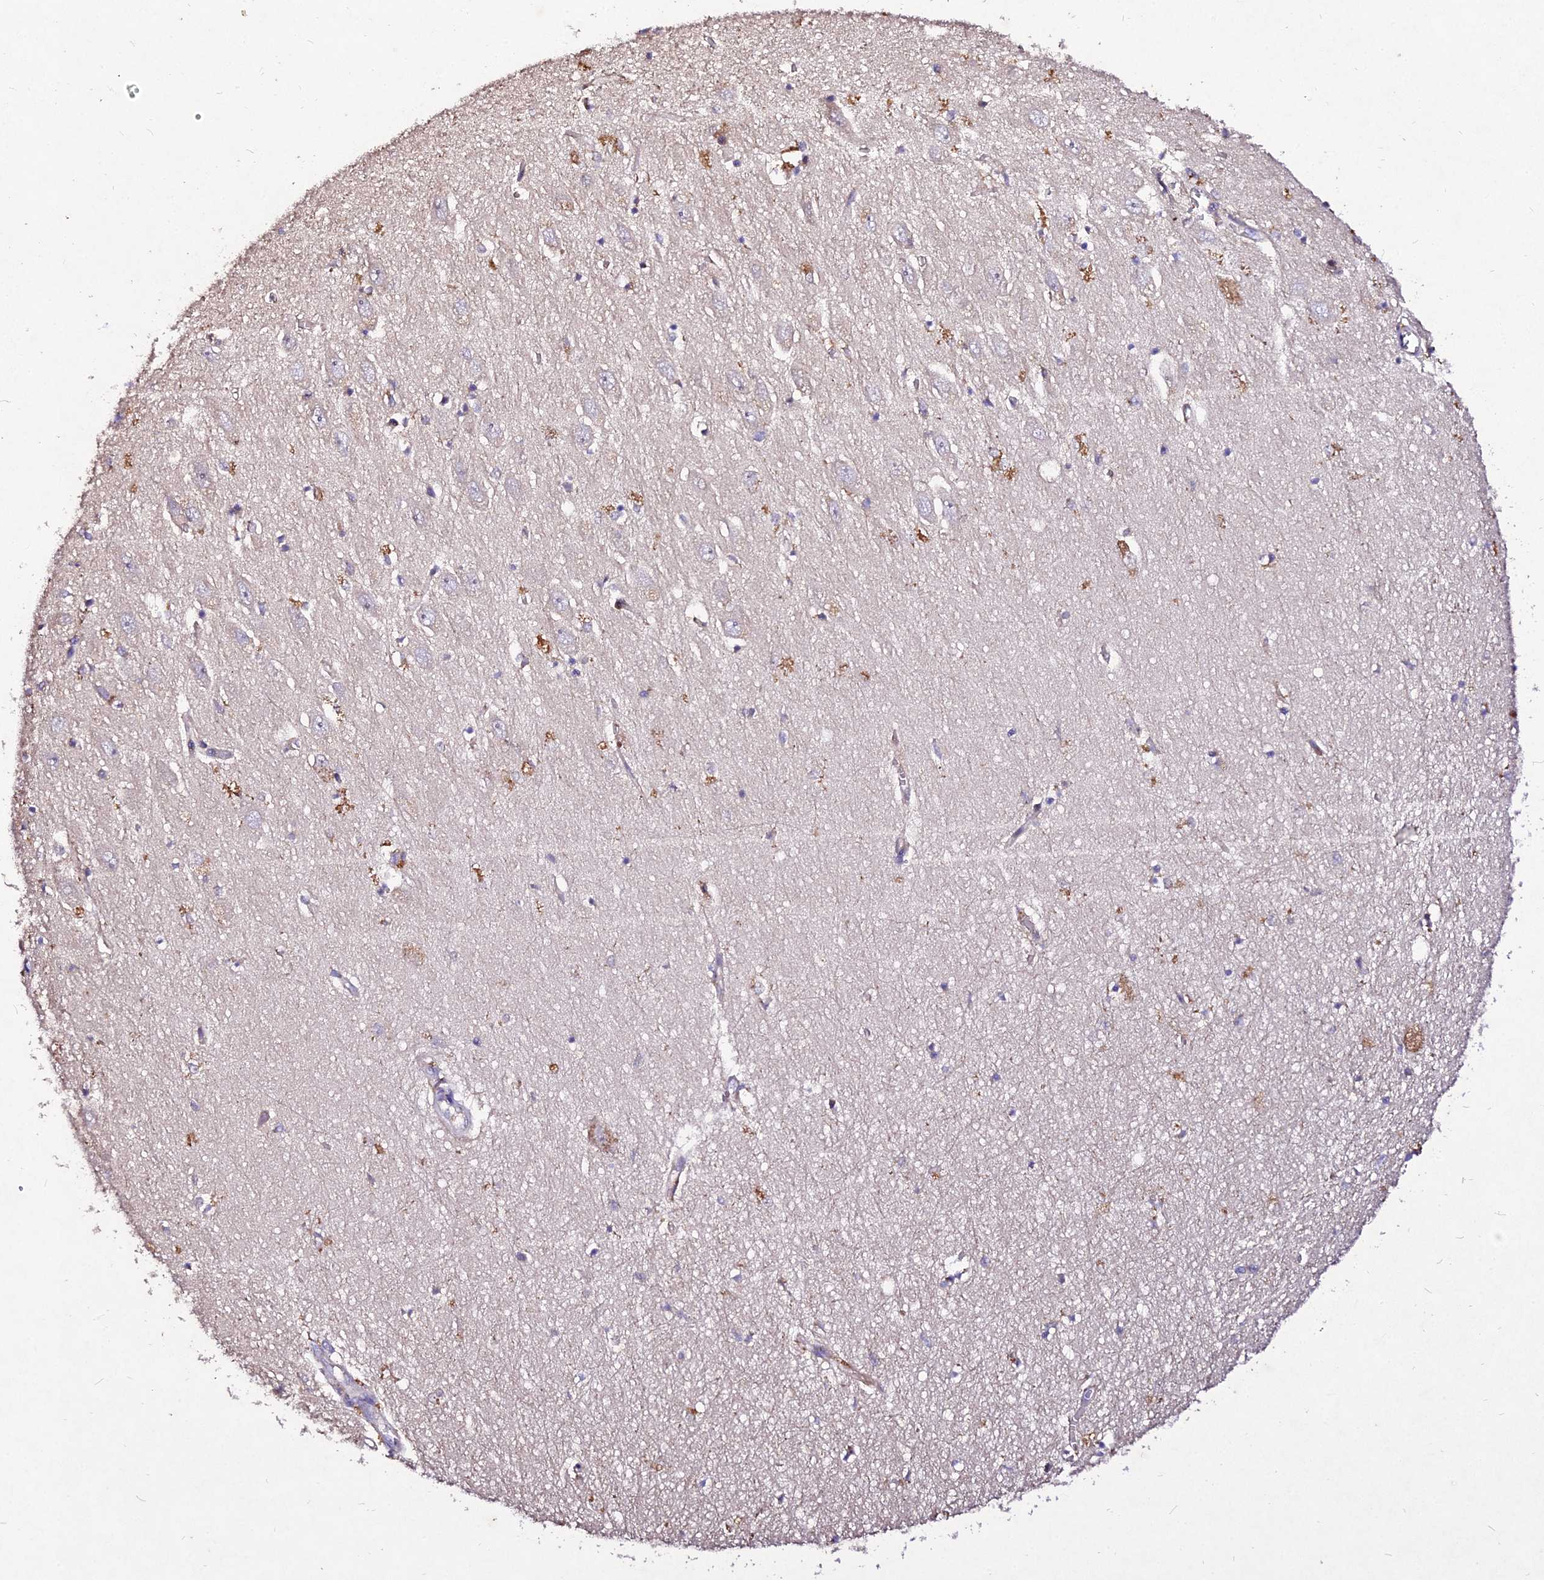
{"staining": {"intensity": "weak", "quantity": "<25%", "location": "cytoplasmic/membranous"}, "tissue": "hippocampus", "cell_type": "Glial cells", "image_type": "normal", "snomed": [{"axis": "morphology", "description": "Normal tissue, NOS"}, {"axis": "topography", "description": "Hippocampus"}], "caption": "Immunohistochemical staining of benign human hippocampus exhibits no significant positivity in glial cells.", "gene": "AP3M1", "patient": {"sex": "female", "age": 64}}